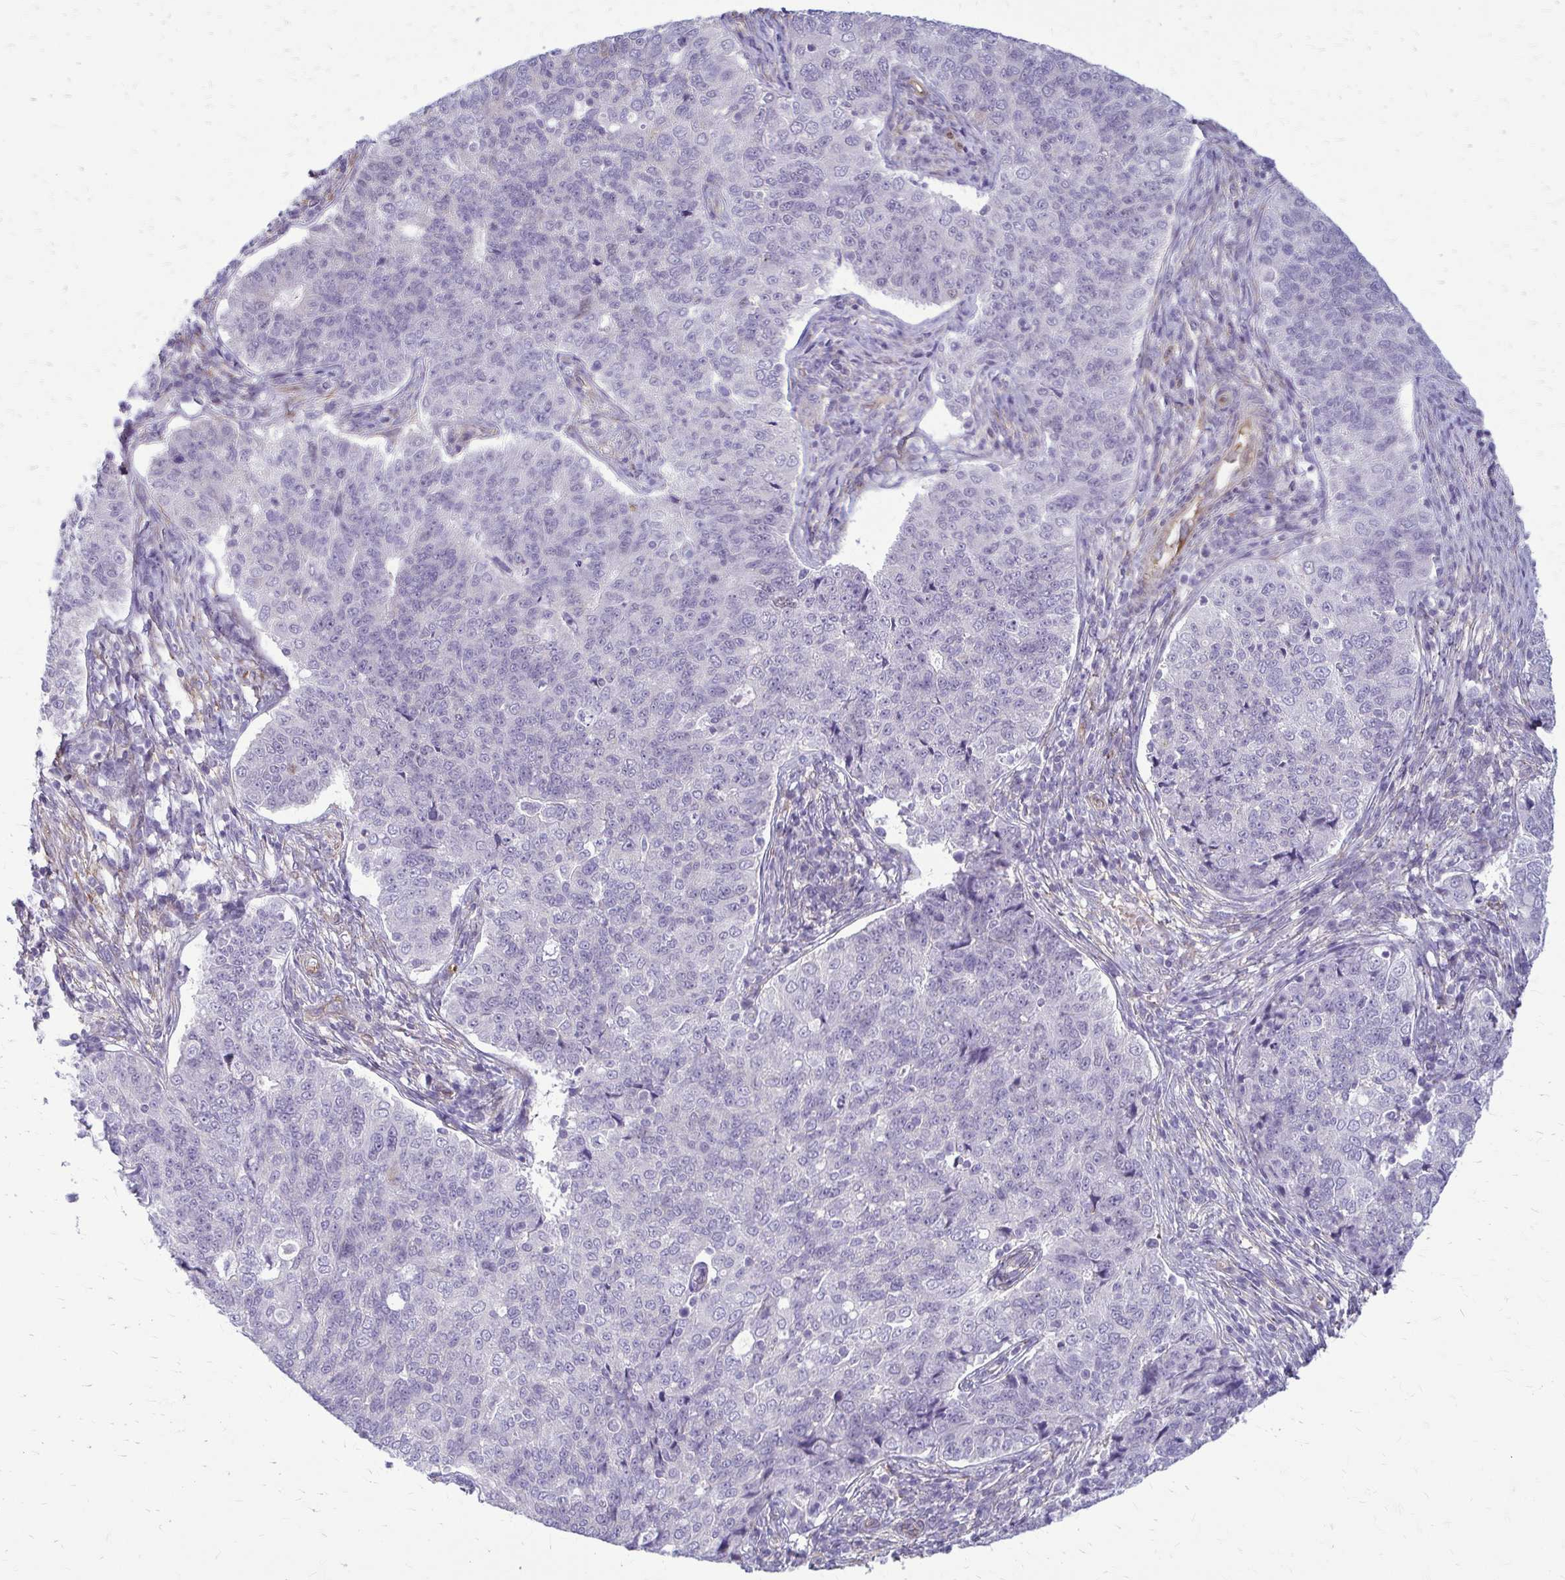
{"staining": {"intensity": "negative", "quantity": "none", "location": "none"}, "tissue": "endometrial cancer", "cell_type": "Tumor cells", "image_type": "cancer", "snomed": [{"axis": "morphology", "description": "Adenocarcinoma, NOS"}, {"axis": "topography", "description": "Endometrium"}], "caption": "An image of human endometrial adenocarcinoma is negative for staining in tumor cells. (DAB IHC, high magnification).", "gene": "DEPP1", "patient": {"sex": "female", "age": 43}}